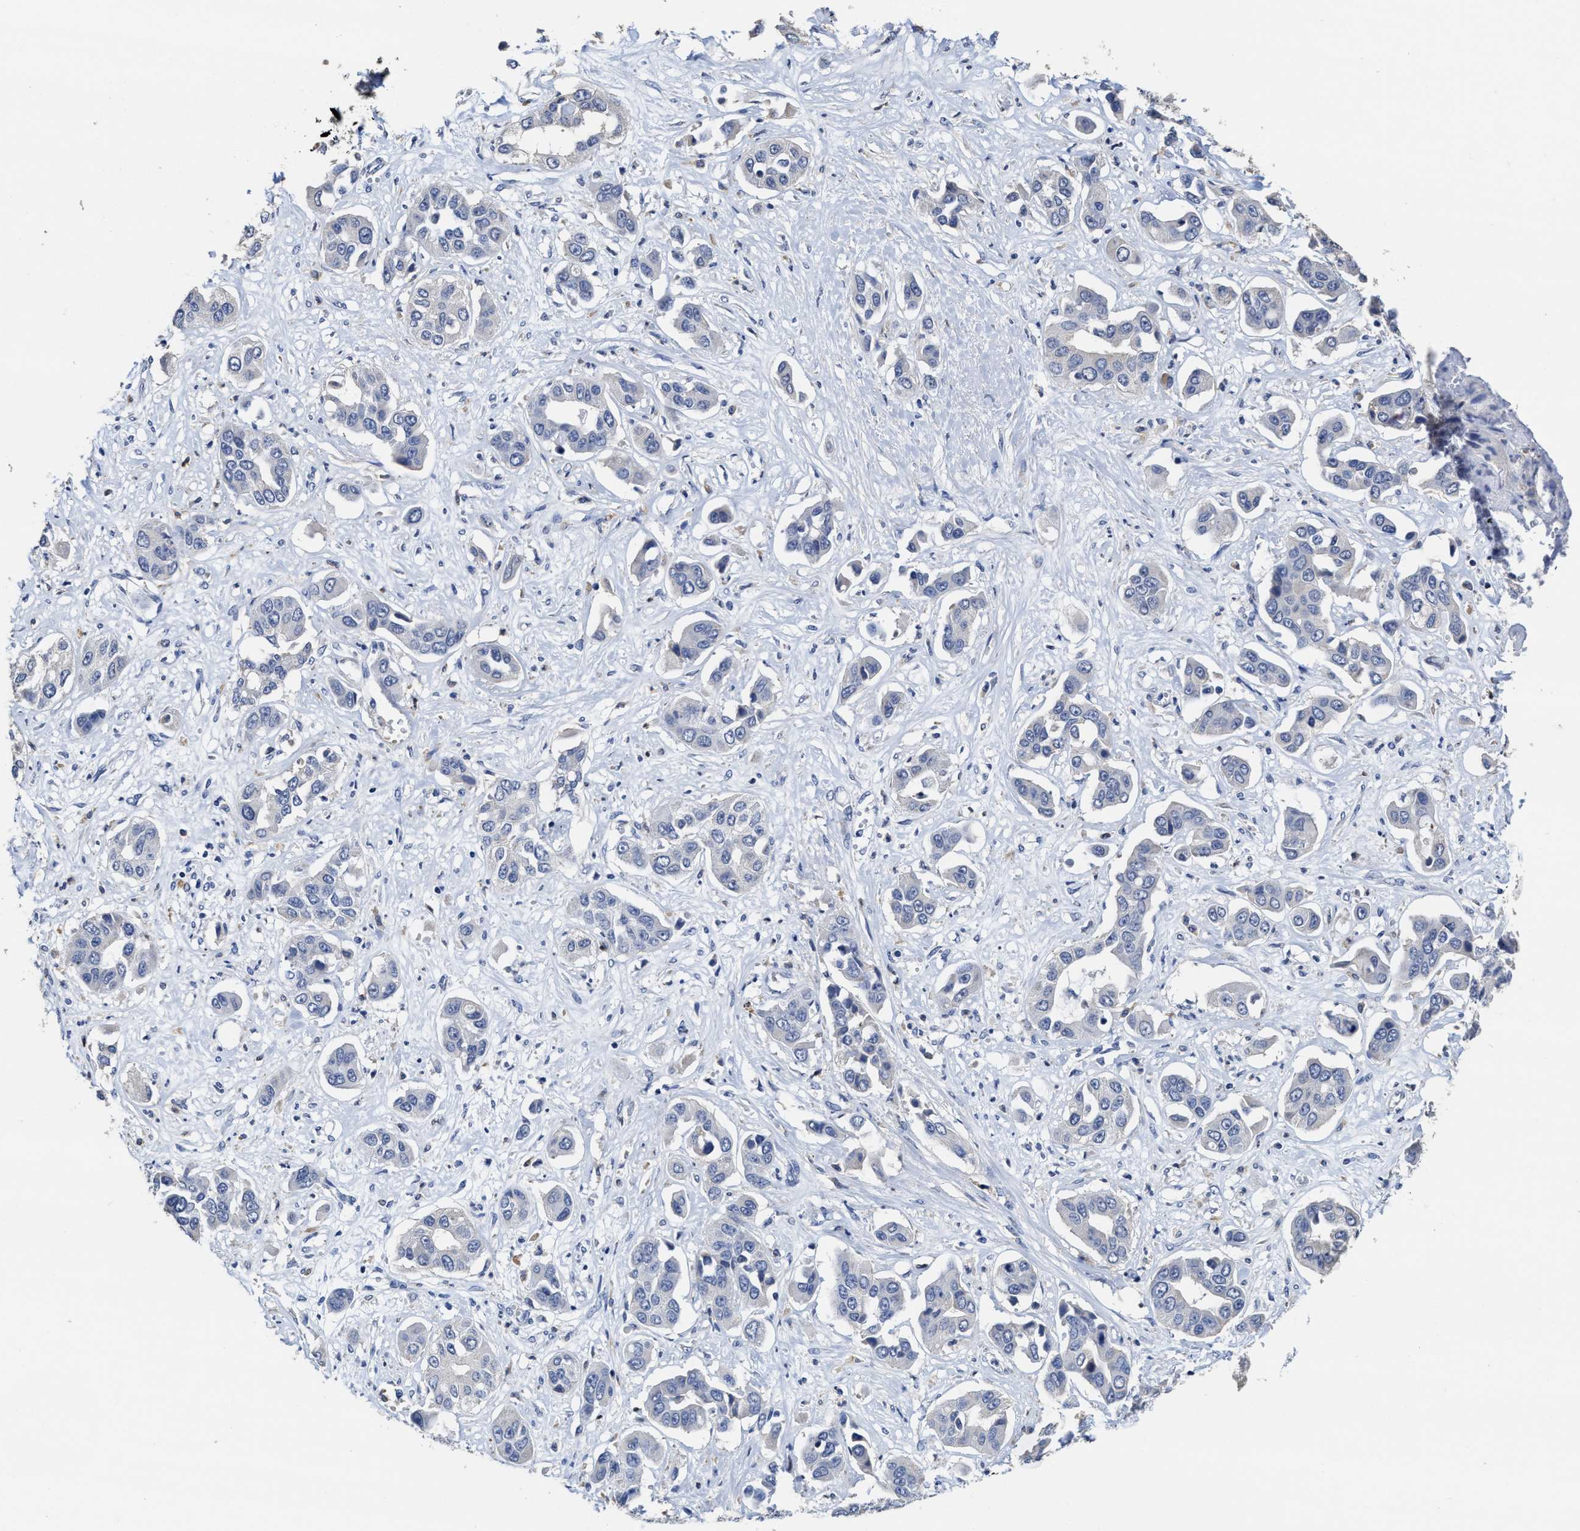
{"staining": {"intensity": "negative", "quantity": "none", "location": "none"}, "tissue": "liver cancer", "cell_type": "Tumor cells", "image_type": "cancer", "snomed": [{"axis": "morphology", "description": "Cholangiocarcinoma"}, {"axis": "topography", "description": "Liver"}], "caption": "The immunohistochemistry (IHC) photomicrograph has no significant staining in tumor cells of cholangiocarcinoma (liver) tissue. Brightfield microscopy of immunohistochemistry stained with DAB (brown) and hematoxylin (blue), captured at high magnification.", "gene": "ZFAT", "patient": {"sex": "female", "age": 52}}